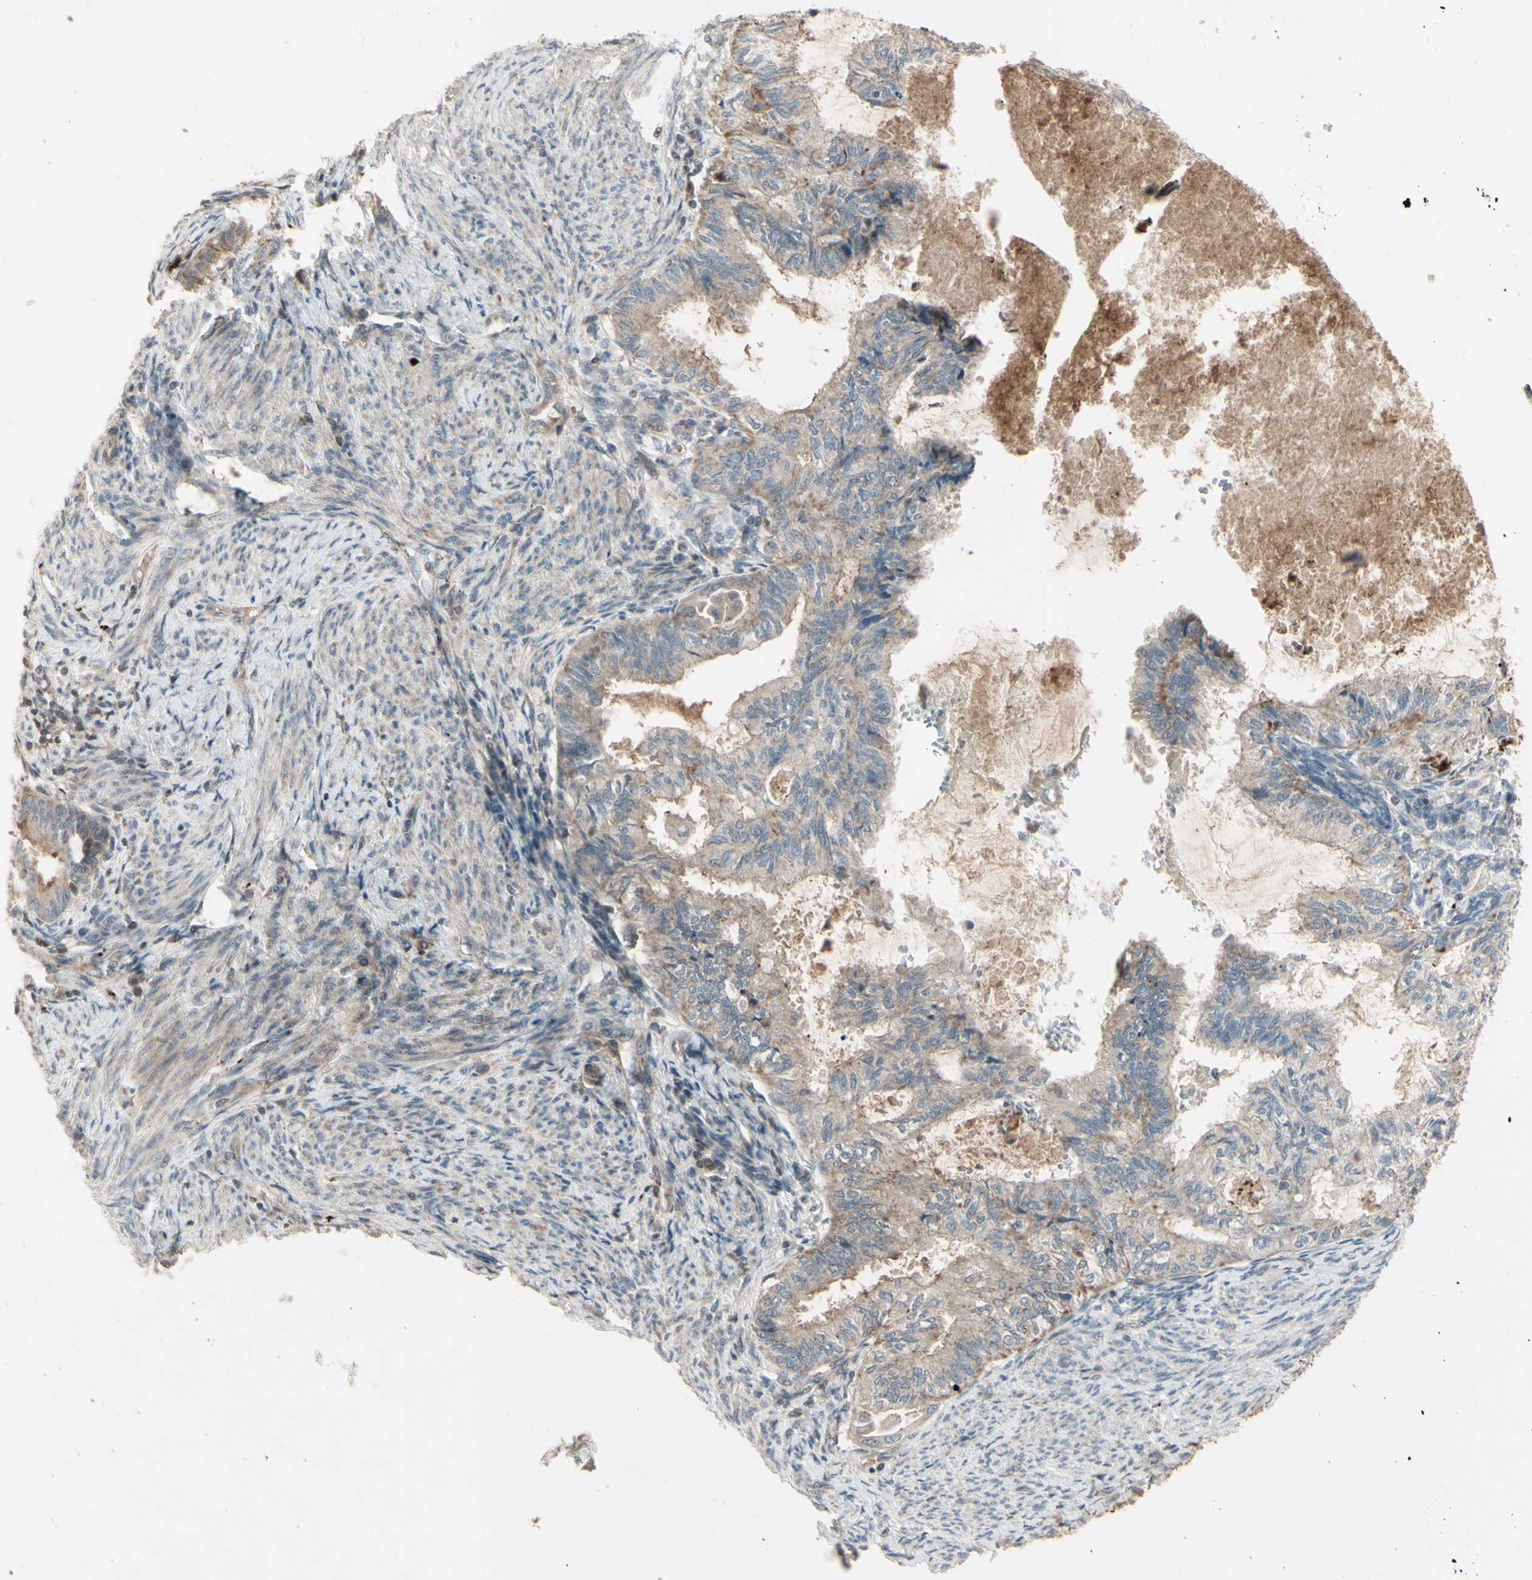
{"staining": {"intensity": "weak", "quantity": ">75%", "location": "cytoplasmic/membranous"}, "tissue": "cervical cancer", "cell_type": "Tumor cells", "image_type": "cancer", "snomed": [{"axis": "morphology", "description": "Normal tissue, NOS"}, {"axis": "morphology", "description": "Adenocarcinoma, NOS"}, {"axis": "topography", "description": "Cervix"}, {"axis": "topography", "description": "Endometrium"}], "caption": "Adenocarcinoma (cervical) tissue displays weak cytoplasmic/membranous positivity in approximately >75% of tumor cells, visualized by immunohistochemistry.", "gene": "OSTM1", "patient": {"sex": "female", "age": 86}}